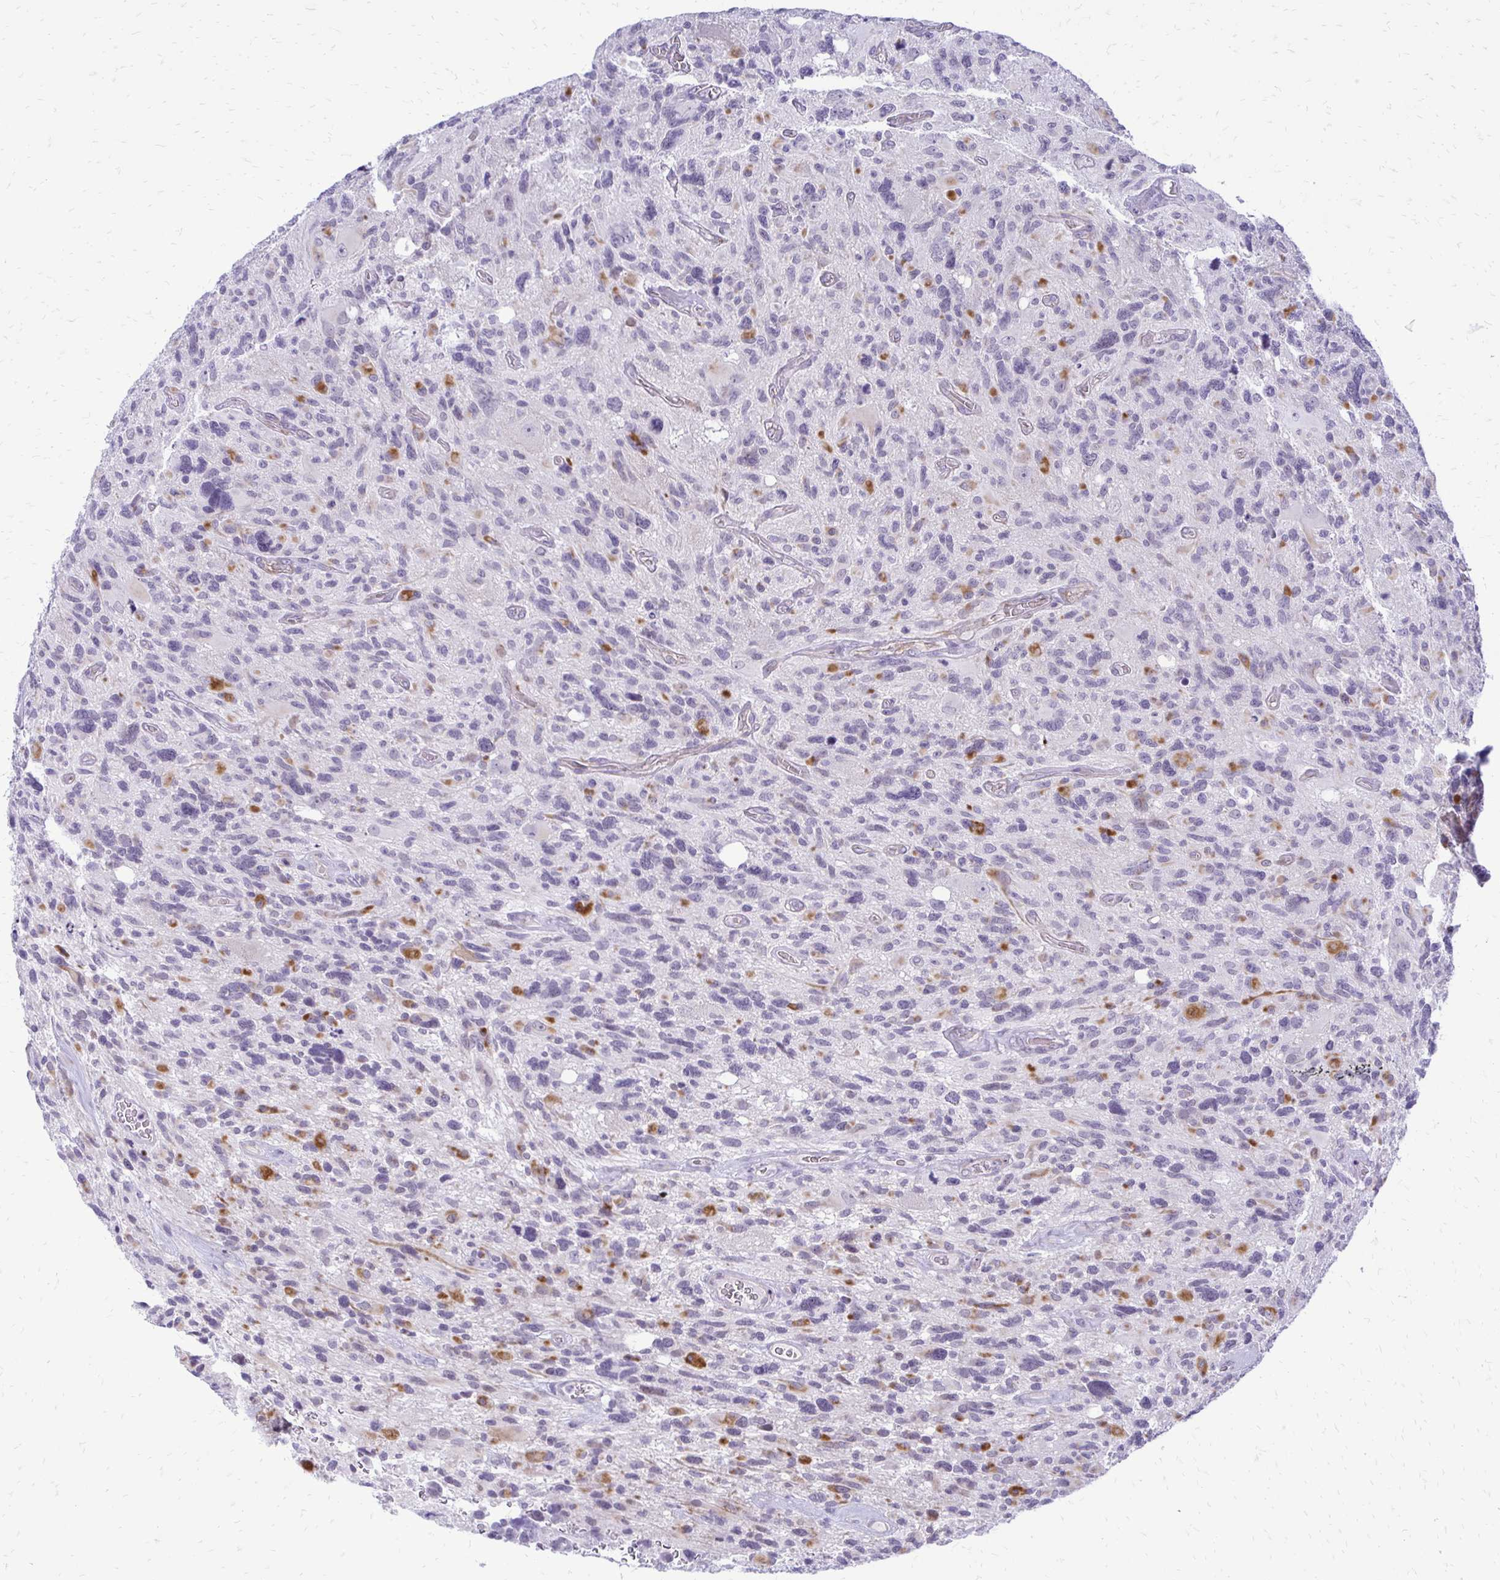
{"staining": {"intensity": "negative", "quantity": "none", "location": "none"}, "tissue": "glioma", "cell_type": "Tumor cells", "image_type": "cancer", "snomed": [{"axis": "morphology", "description": "Glioma, malignant, High grade"}, {"axis": "topography", "description": "Brain"}], "caption": "Immunohistochemical staining of high-grade glioma (malignant) reveals no significant positivity in tumor cells.", "gene": "EPYC", "patient": {"sex": "male", "age": 49}}